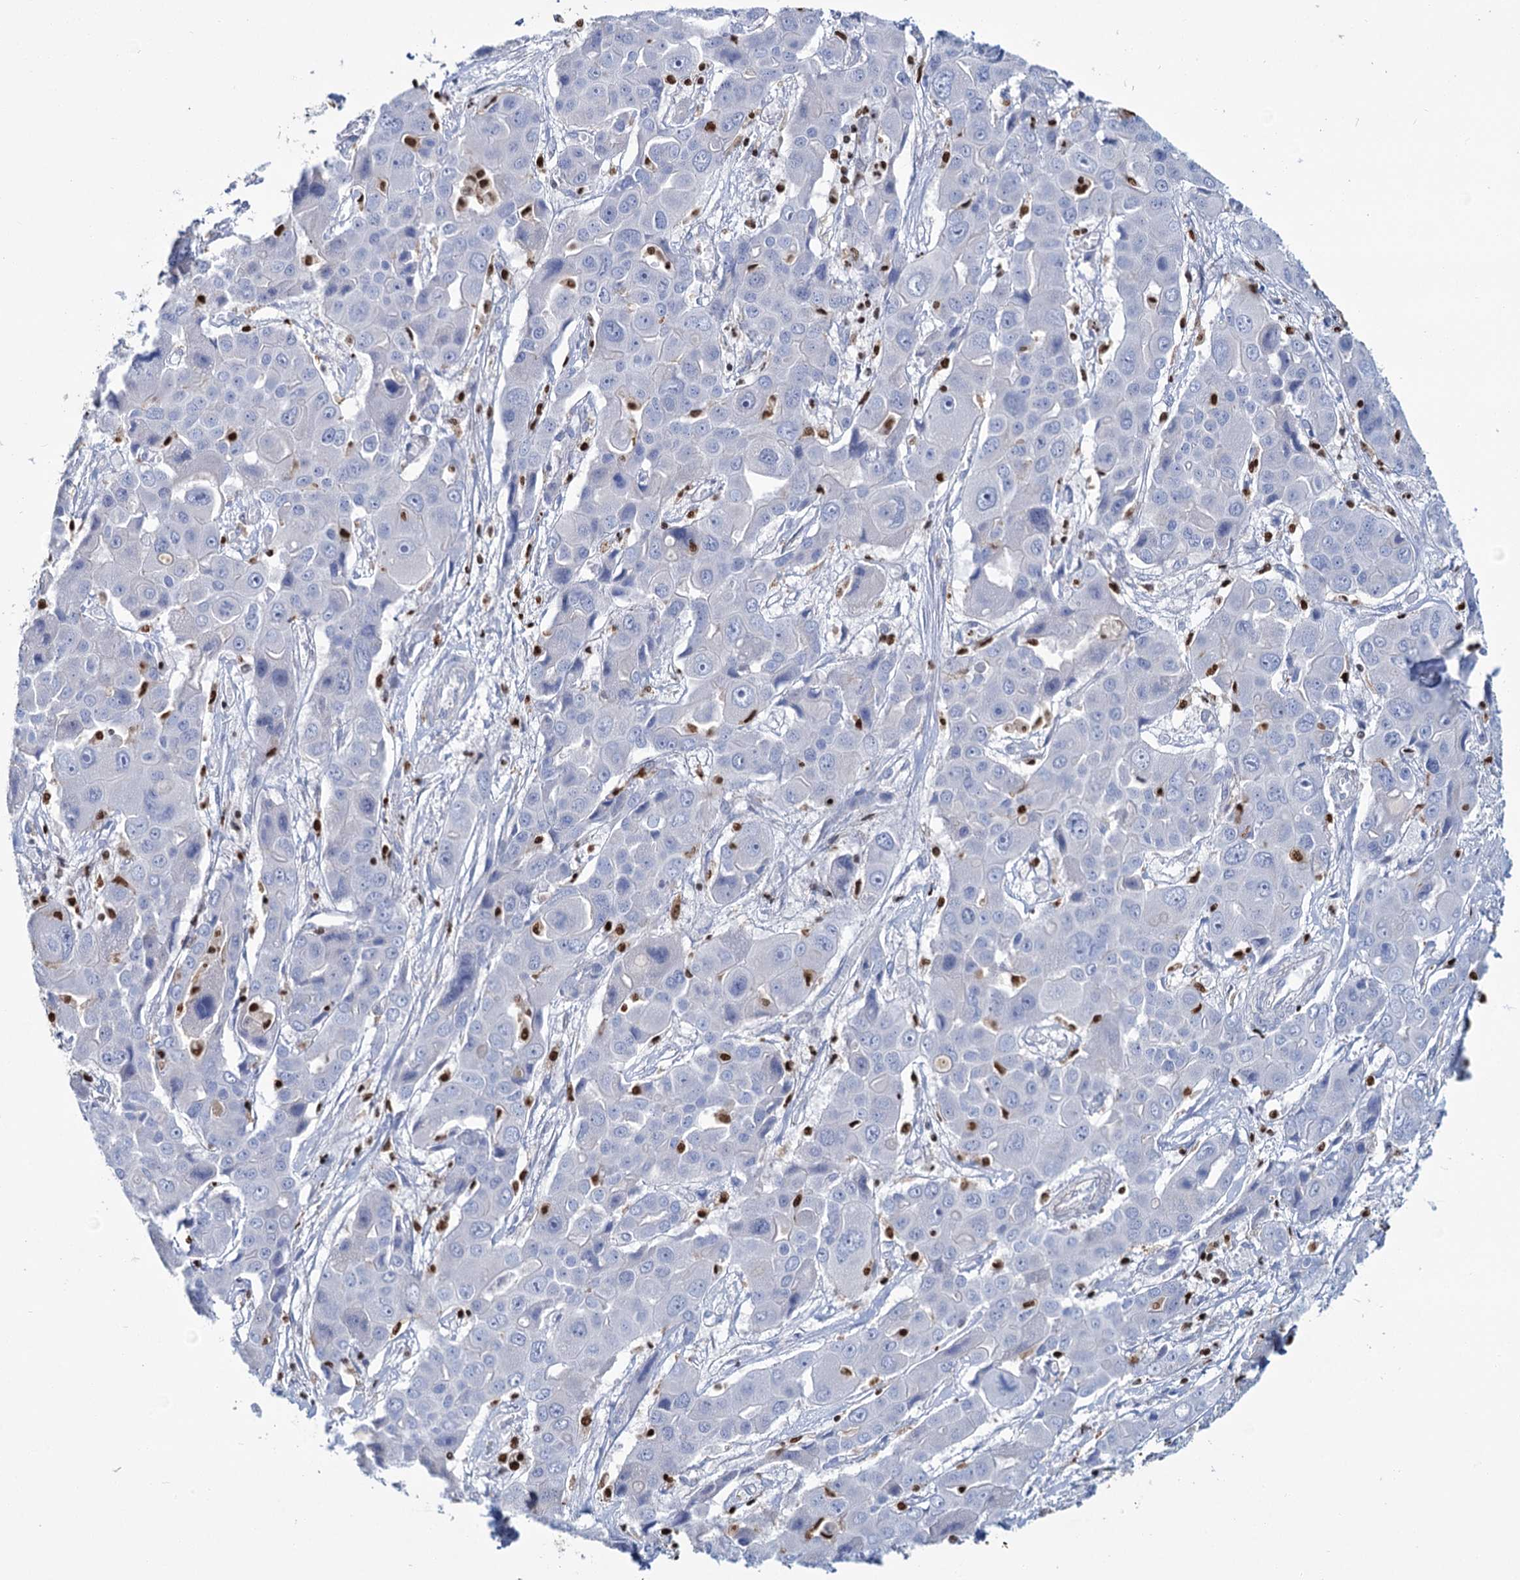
{"staining": {"intensity": "negative", "quantity": "none", "location": "none"}, "tissue": "liver cancer", "cell_type": "Tumor cells", "image_type": "cancer", "snomed": [{"axis": "morphology", "description": "Cholangiocarcinoma"}, {"axis": "topography", "description": "Liver"}], "caption": "An immunohistochemistry histopathology image of liver cancer is shown. There is no staining in tumor cells of liver cancer.", "gene": "CELF2", "patient": {"sex": "male", "age": 67}}